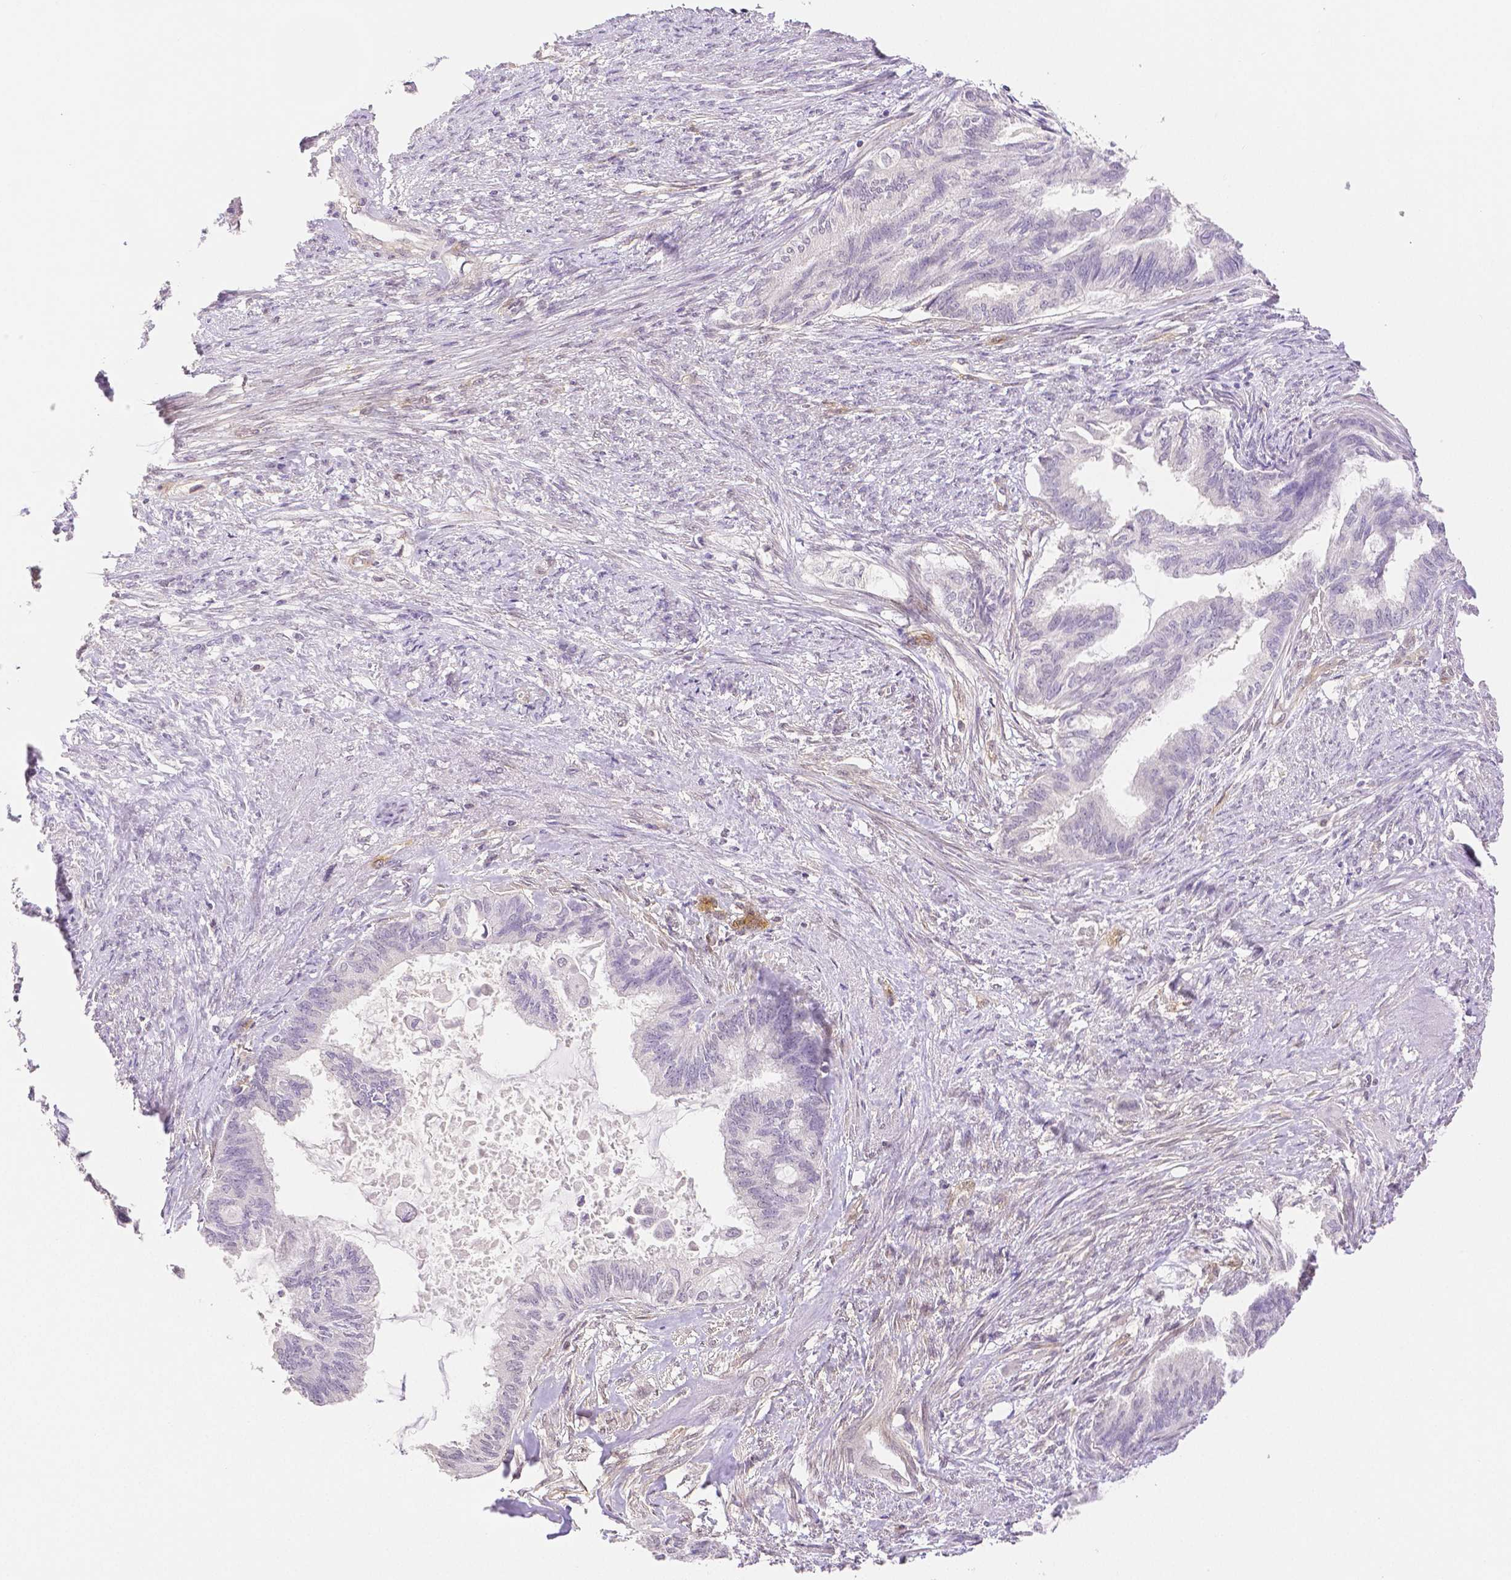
{"staining": {"intensity": "negative", "quantity": "none", "location": "none"}, "tissue": "endometrial cancer", "cell_type": "Tumor cells", "image_type": "cancer", "snomed": [{"axis": "morphology", "description": "Adenocarcinoma, NOS"}, {"axis": "topography", "description": "Endometrium"}], "caption": "The immunohistochemistry (IHC) histopathology image has no significant expression in tumor cells of endometrial cancer (adenocarcinoma) tissue.", "gene": "THY1", "patient": {"sex": "female", "age": 86}}